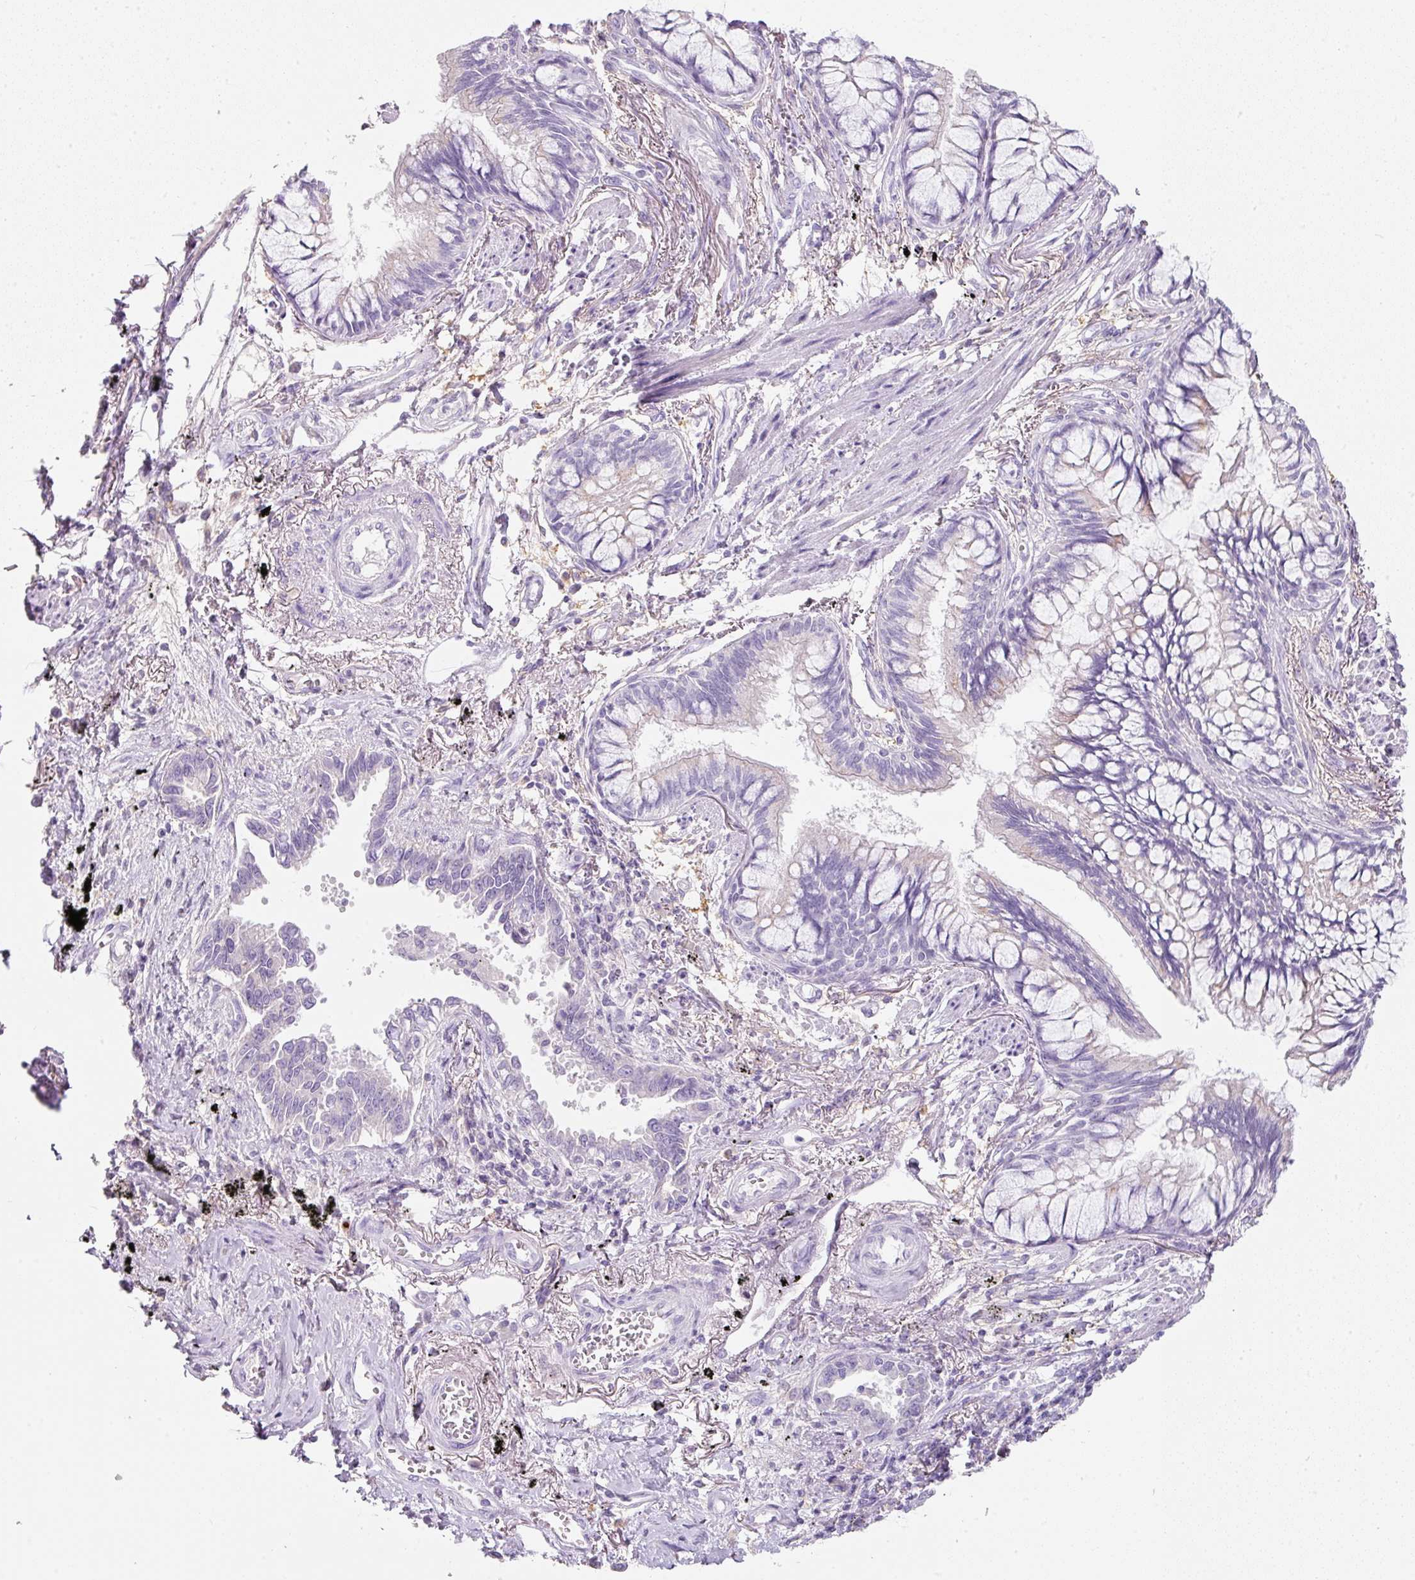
{"staining": {"intensity": "negative", "quantity": "none", "location": "none"}, "tissue": "lung cancer", "cell_type": "Tumor cells", "image_type": "cancer", "snomed": [{"axis": "morphology", "description": "Adenocarcinoma, NOS"}, {"axis": "topography", "description": "Lung"}], "caption": "Immunohistochemical staining of lung cancer (adenocarcinoma) demonstrates no significant staining in tumor cells.", "gene": "DNM1", "patient": {"sex": "male", "age": 67}}